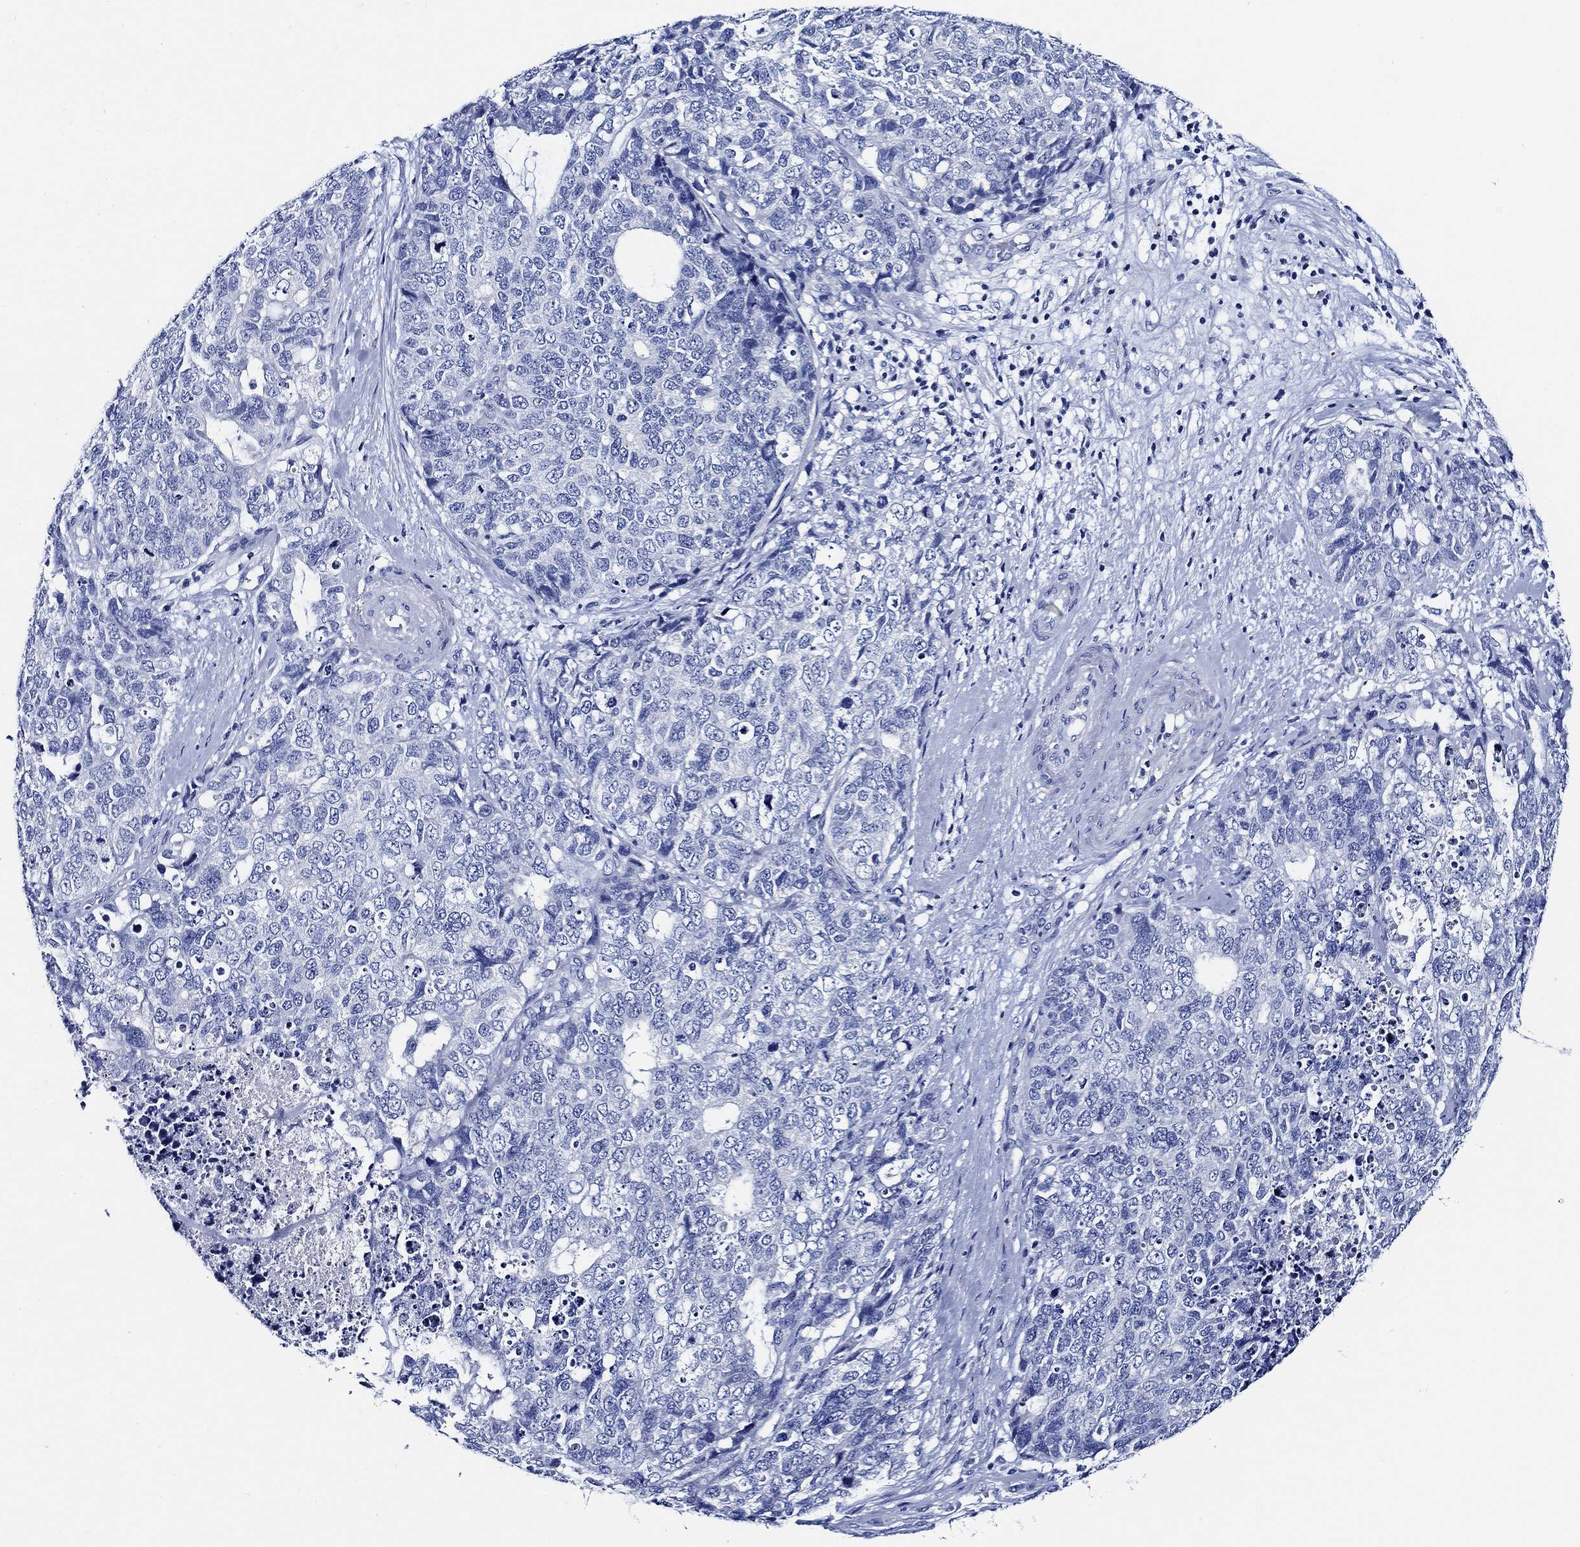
{"staining": {"intensity": "negative", "quantity": "none", "location": "none"}, "tissue": "cervical cancer", "cell_type": "Tumor cells", "image_type": "cancer", "snomed": [{"axis": "morphology", "description": "Squamous cell carcinoma, NOS"}, {"axis": "topography", "description": "Cervix"}], "caption": "Cervical cancer (squamous cell carcinoma) was stained to show a protein in brown. There is no significant positivity in tumor cells.", "gene": "WDR62", "patient": {"sex": "female", "age": 63}}